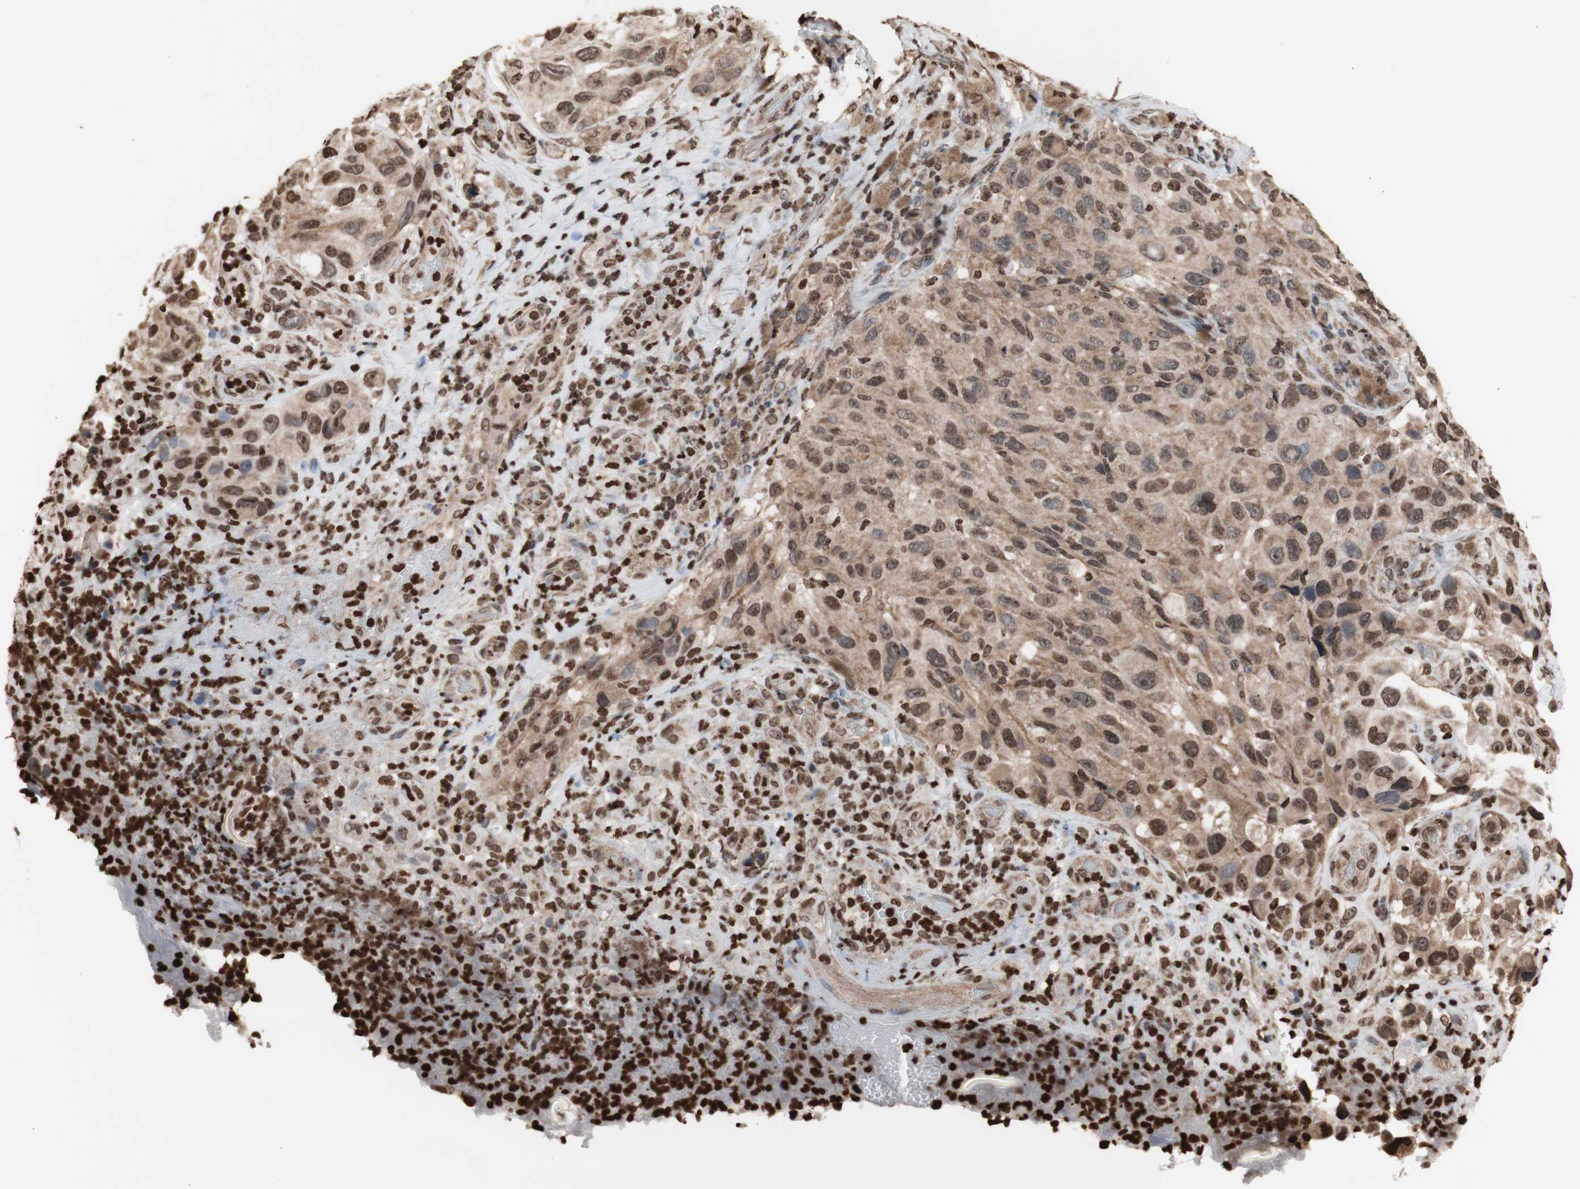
{"staining": {"intensity": "moderate", "quantity": ">75%", "location": "cytoplasmic/membranous,nuclear"}, "tissue": "melanoma", "cell_type": "Tumor cells", "image_type": "cancer", "snomed": [{"axis": "morphology", "description": "Malignant melanoma, NOS"}, {"axis": "topography", "description": "Skin"}], "caption": "Malignant melanoma stained with a brown dye exhibits moderate cytoplasmic/membranous and nuclear positive staining in approximately >75% of tumor cells.", "gene": "SNAI2", "patient": {"sex": "female", "age": 73}}